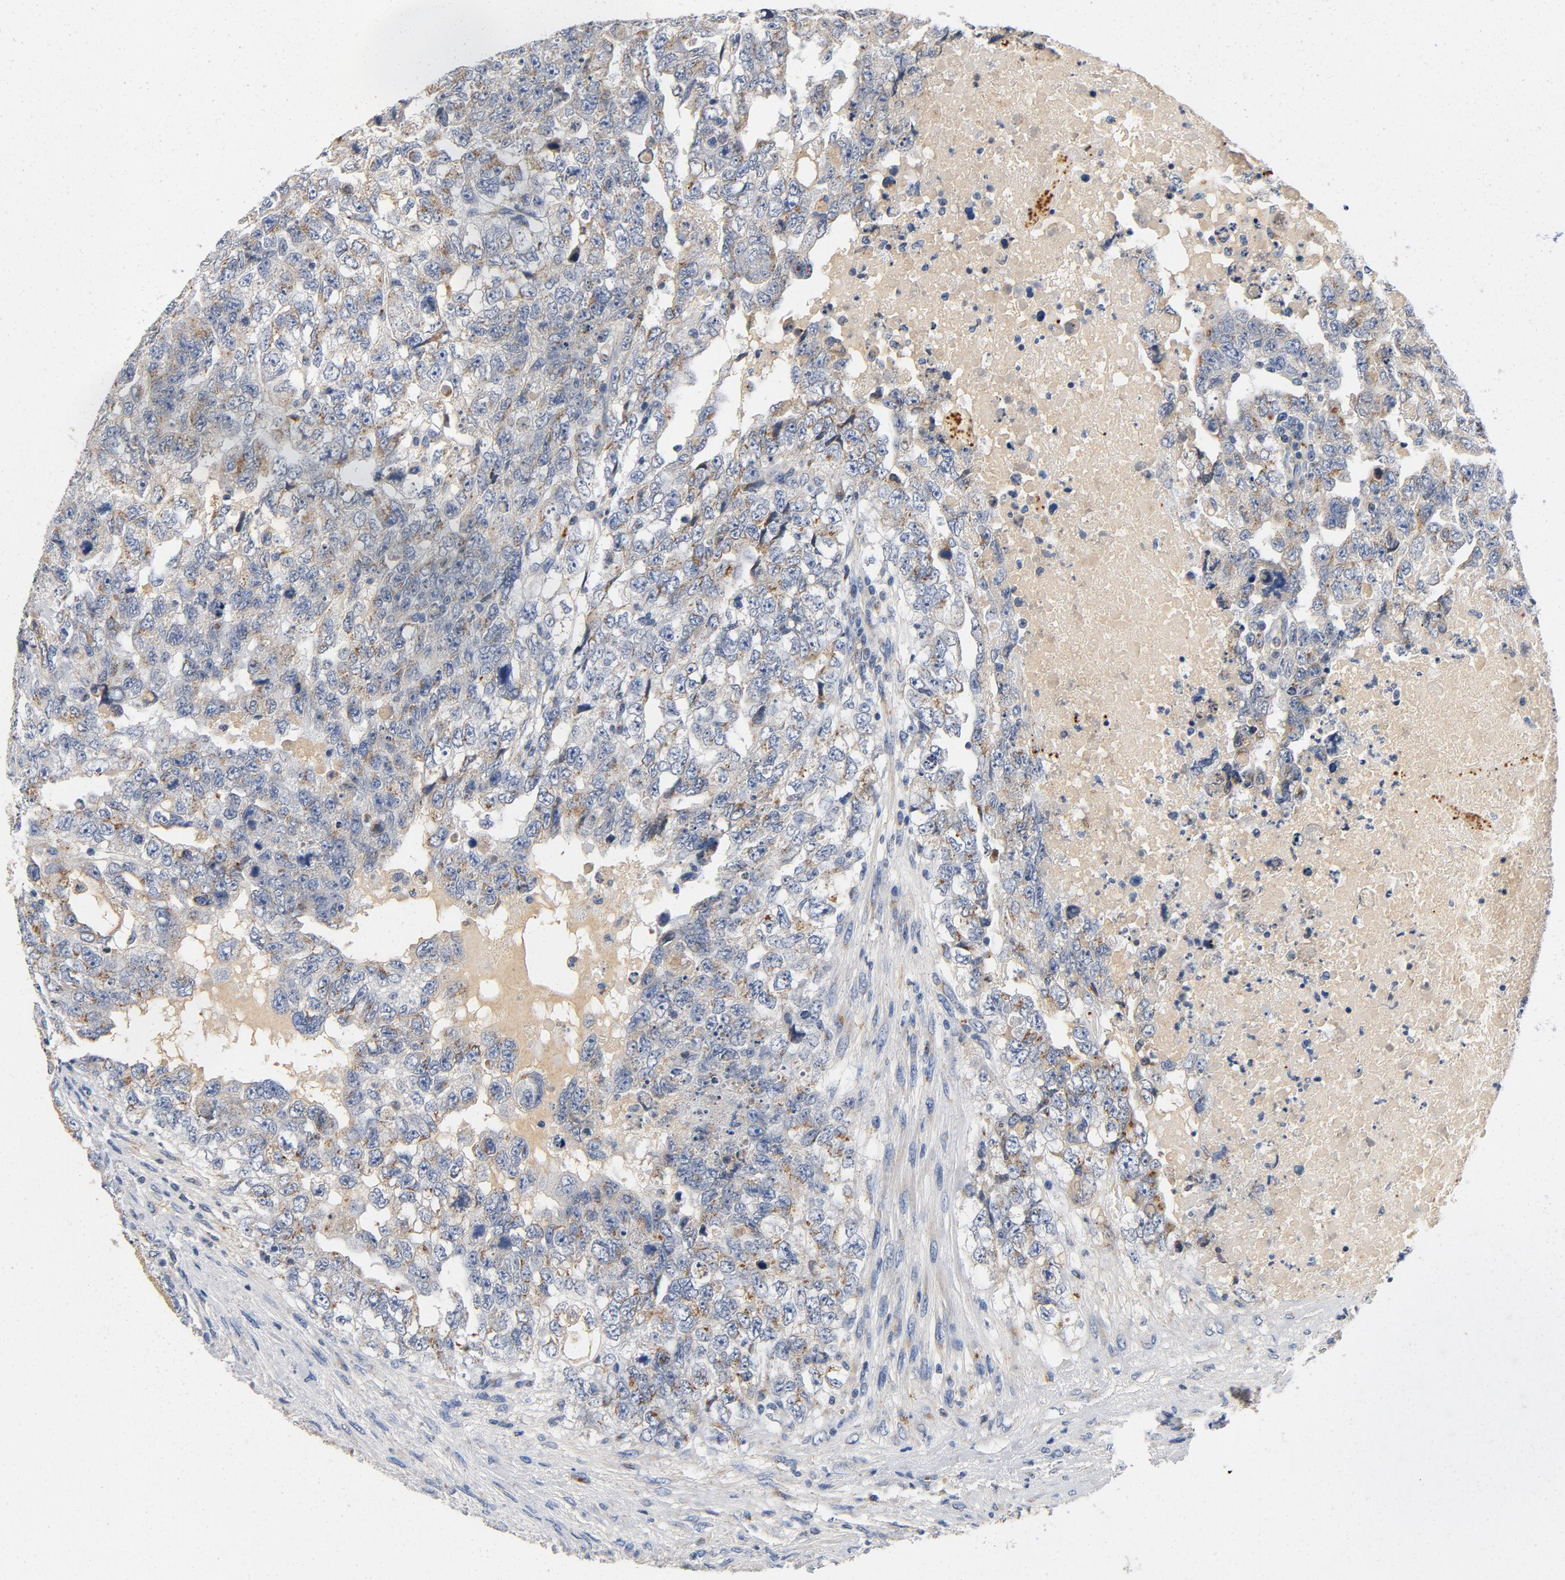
{"staining": {"intensity": "weak", "quantity": "<25%", "location": "cytoplasmic/membranous"}, "tissue": "testis cancer", "cell_type": "Tumor cells", "image_type": "cancer", "snomed": [{"axis": "morphology", "description": "Carcinoma, Embryonal, NOS"}, {"axis": "topography", "description": "Testis"}], "caption": "A histopathology image of testis embryonal carcinoma stained for a protein exhibits no brown staining in tumor cells.", "gene": "LMAN2", "patient": {"sex": "male", "age": 36}}